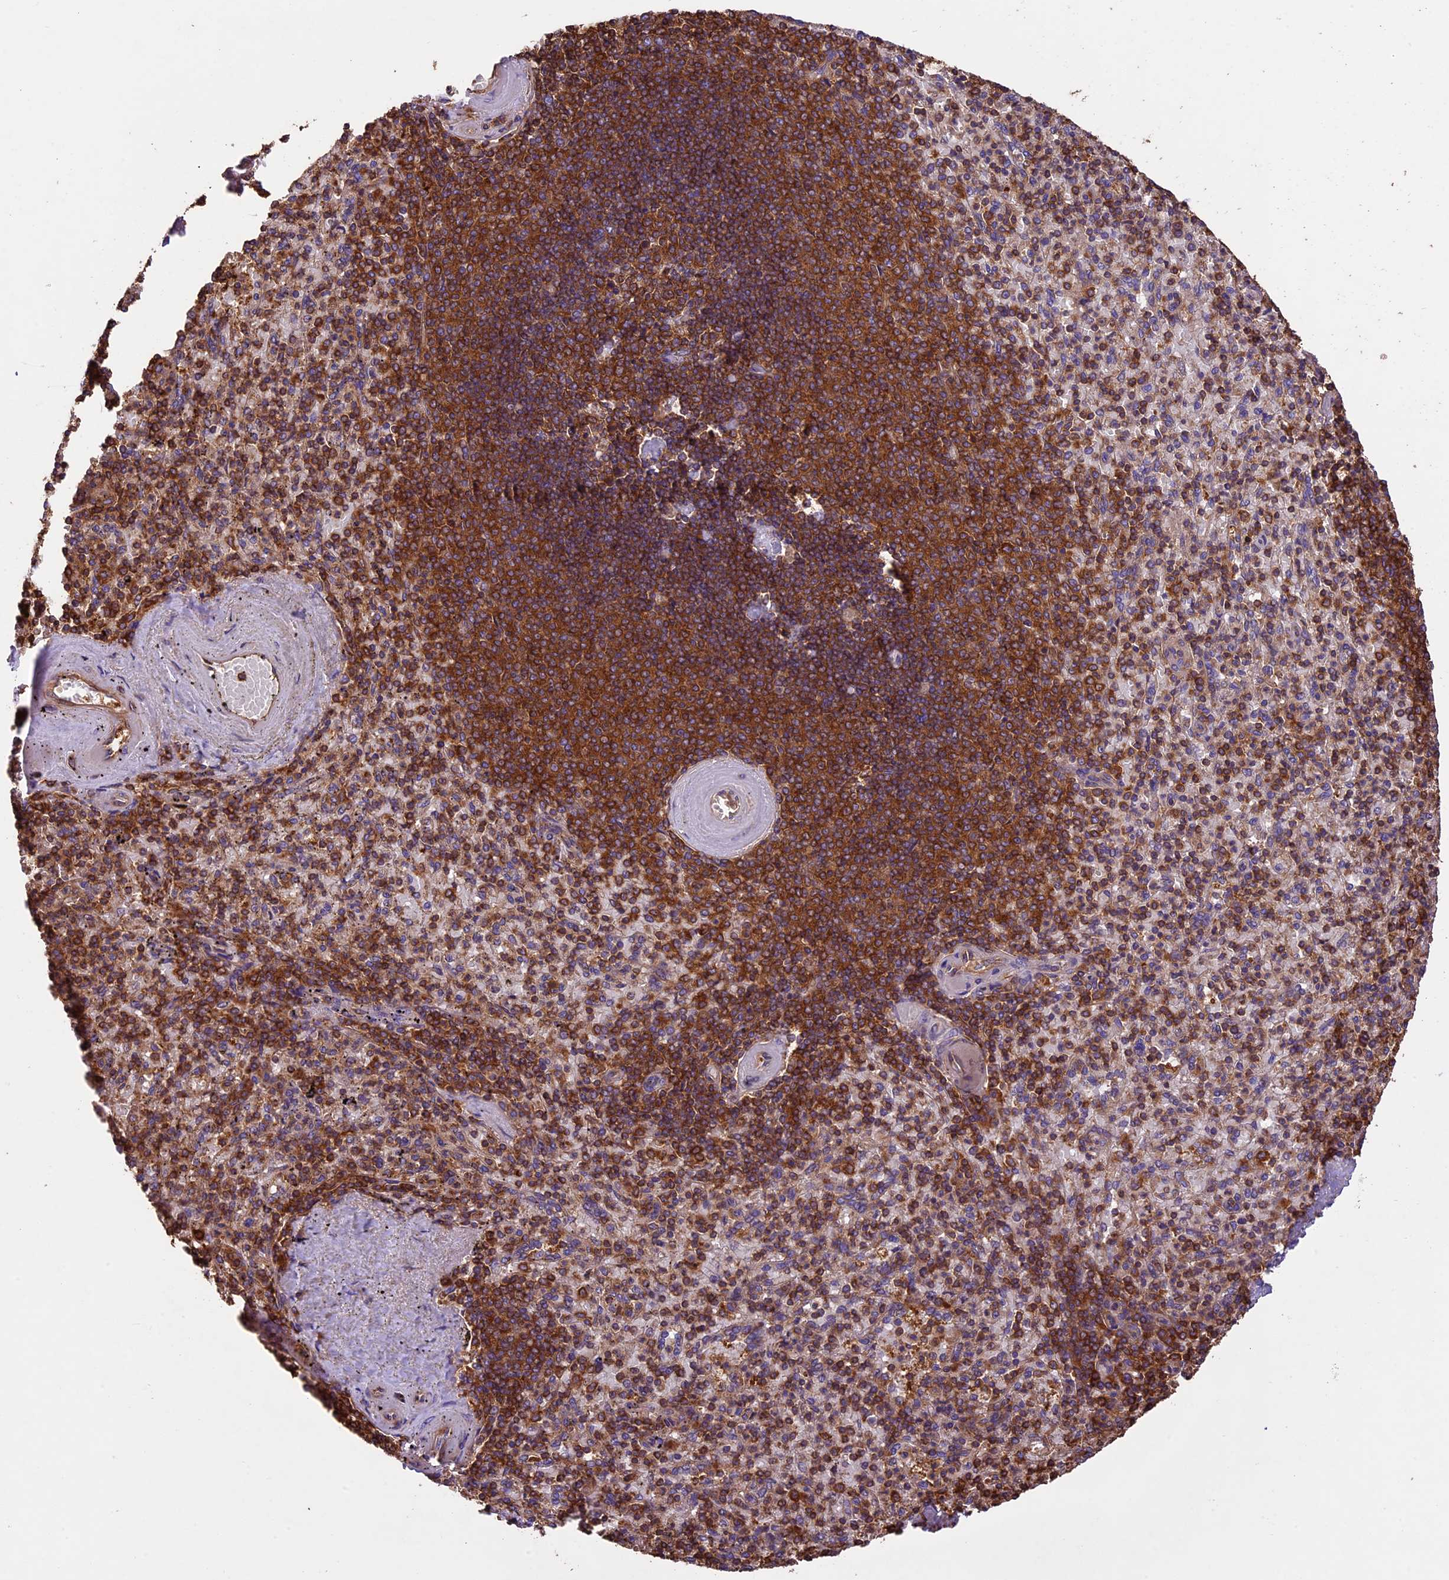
{"staining": {"intensity": "strong", "quantity": "25%-75%", "location": "cytoplasmic/membranous"}, "tissue": "spleen", "cell_type": "Cells in red pulp", "image_type": "normal", "snomed": [{"axis": "morphology", "description": "Normal tissue, NOS"}, {"axis": "topography", "description": "Spleen"}], "caption": "Immunohistochemistry (DAB) staining of normal spleen displays strong cytoplasmic/membranous protein positivity in about 25%-75% of cells in red pulp.", "gene": "KARS1", "patient": {"sex": "male", "age": 82}}